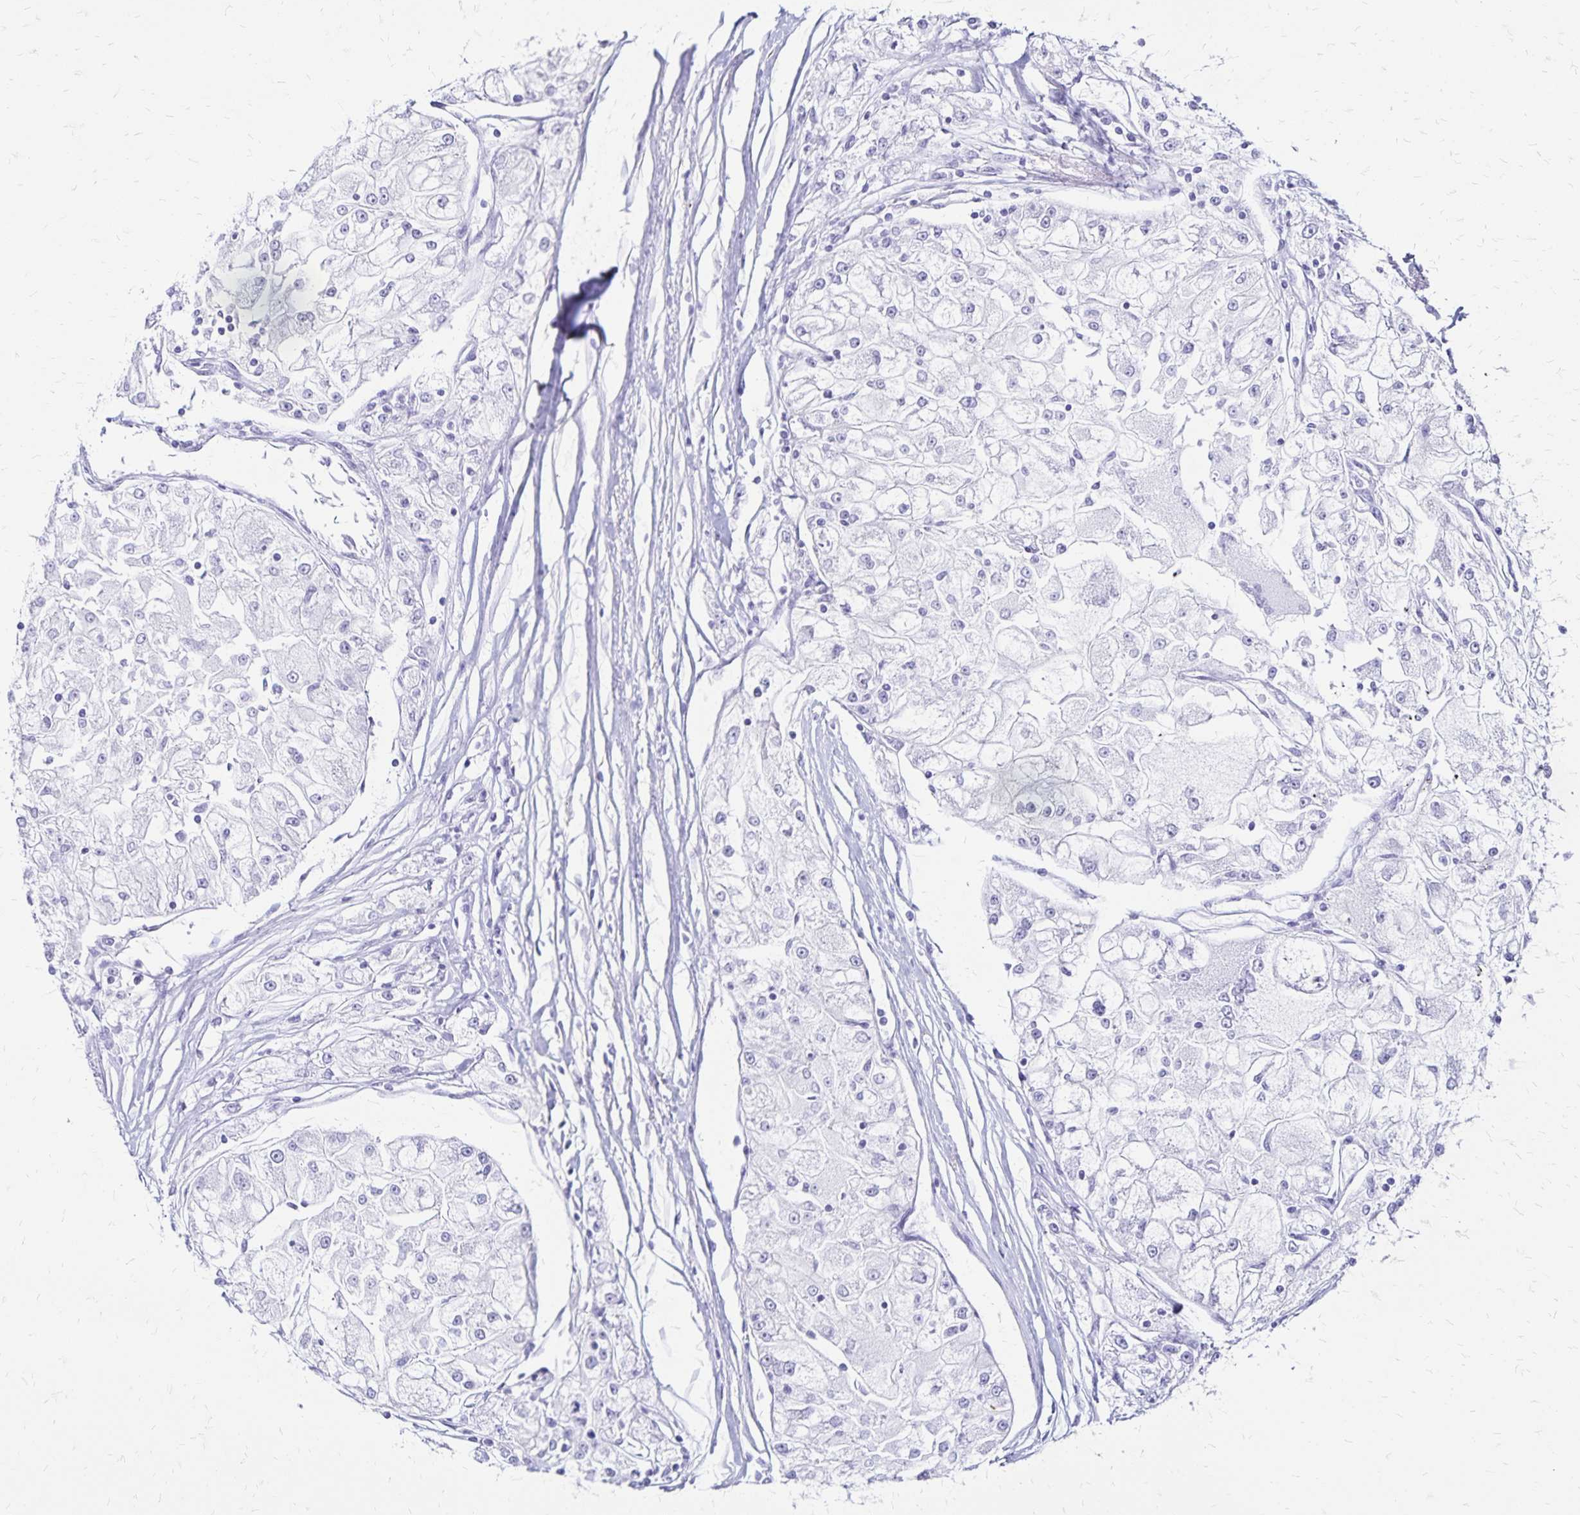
{"staining": {"intensity": "negative", "quantity": "none", "location": "none"}, "tissue": "renal cancer", "cell_type": "Tumor cells", "image_type": "cancer", "snomed": [{"axis": "morphology", "description": "Adenocarcinoma, NOS"}, {"axis": "topography", "description": "Kidney"}], "caption": "A high-resolution micrograph shows immunohistochemistry staining of renal adenocarcinoma, which demonstrates no significant expression in tumor cells. (DAB (3,3'-diaminobenzidine) immunohistochemistry (IHC) with hematoxylin counter stain).", "gene": "LIN28B", "patient": {"sex": "female", "age": 72}}